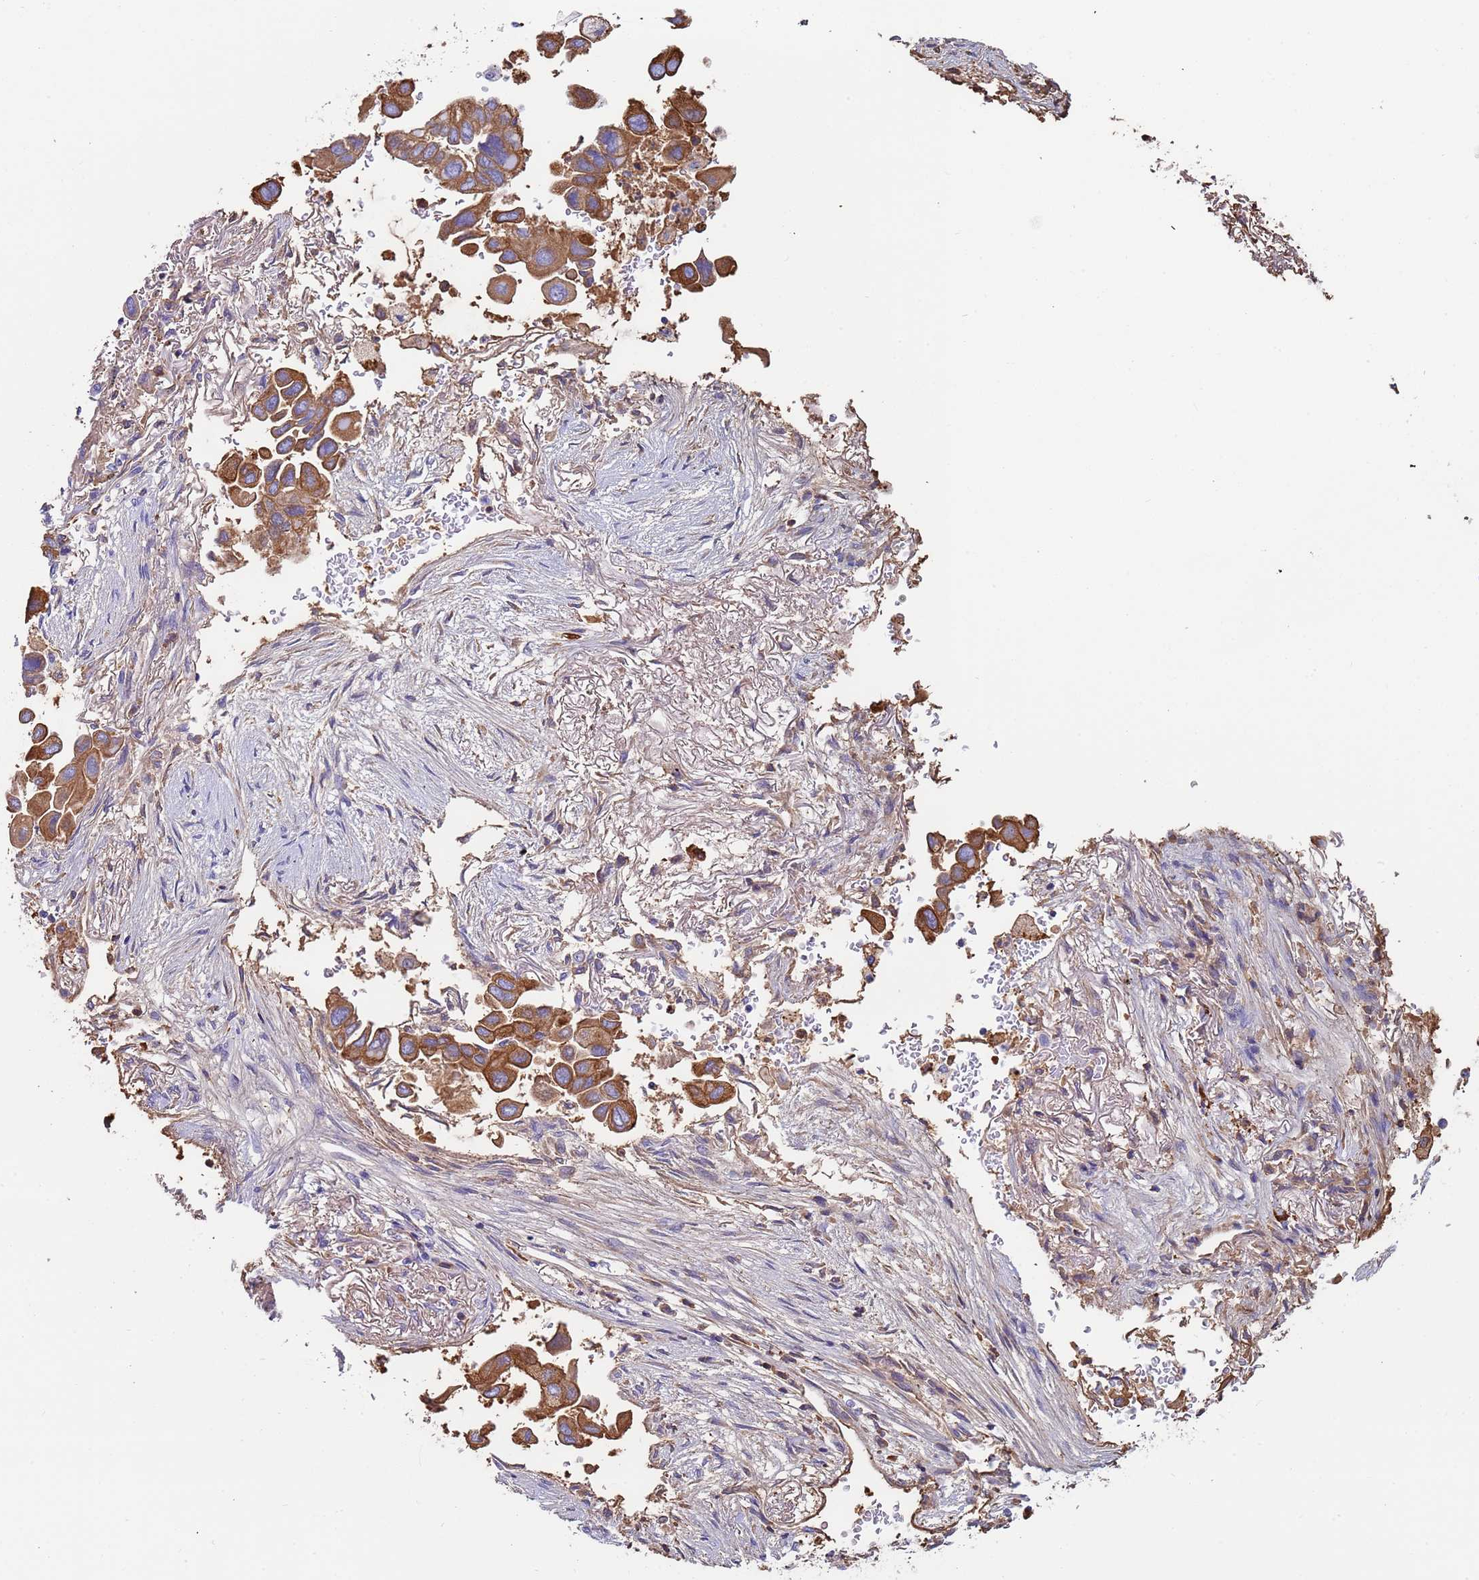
{"staining": {"intensity": "strong", "quantity": ">75%", "location": "cytoplasmic/membranous"}, "tissue": "lung cancer", "cell_type": "Tumor cells", "image_type": "cancer", "snomed": [{"axis": "morphology", "description": "Adenocarcinoma, NOS"}, {"axis": "topography", "description": "Lung"}], "caption": "About >75% of tumor cells in human adenocarcinoma (lung) reveal strong cytoplasmic/membranous protein positivity as visualized by brown immunohistochemical staining.", "gene": "CYSLTR2", "patient": {"sex": "female", "age": 76}}